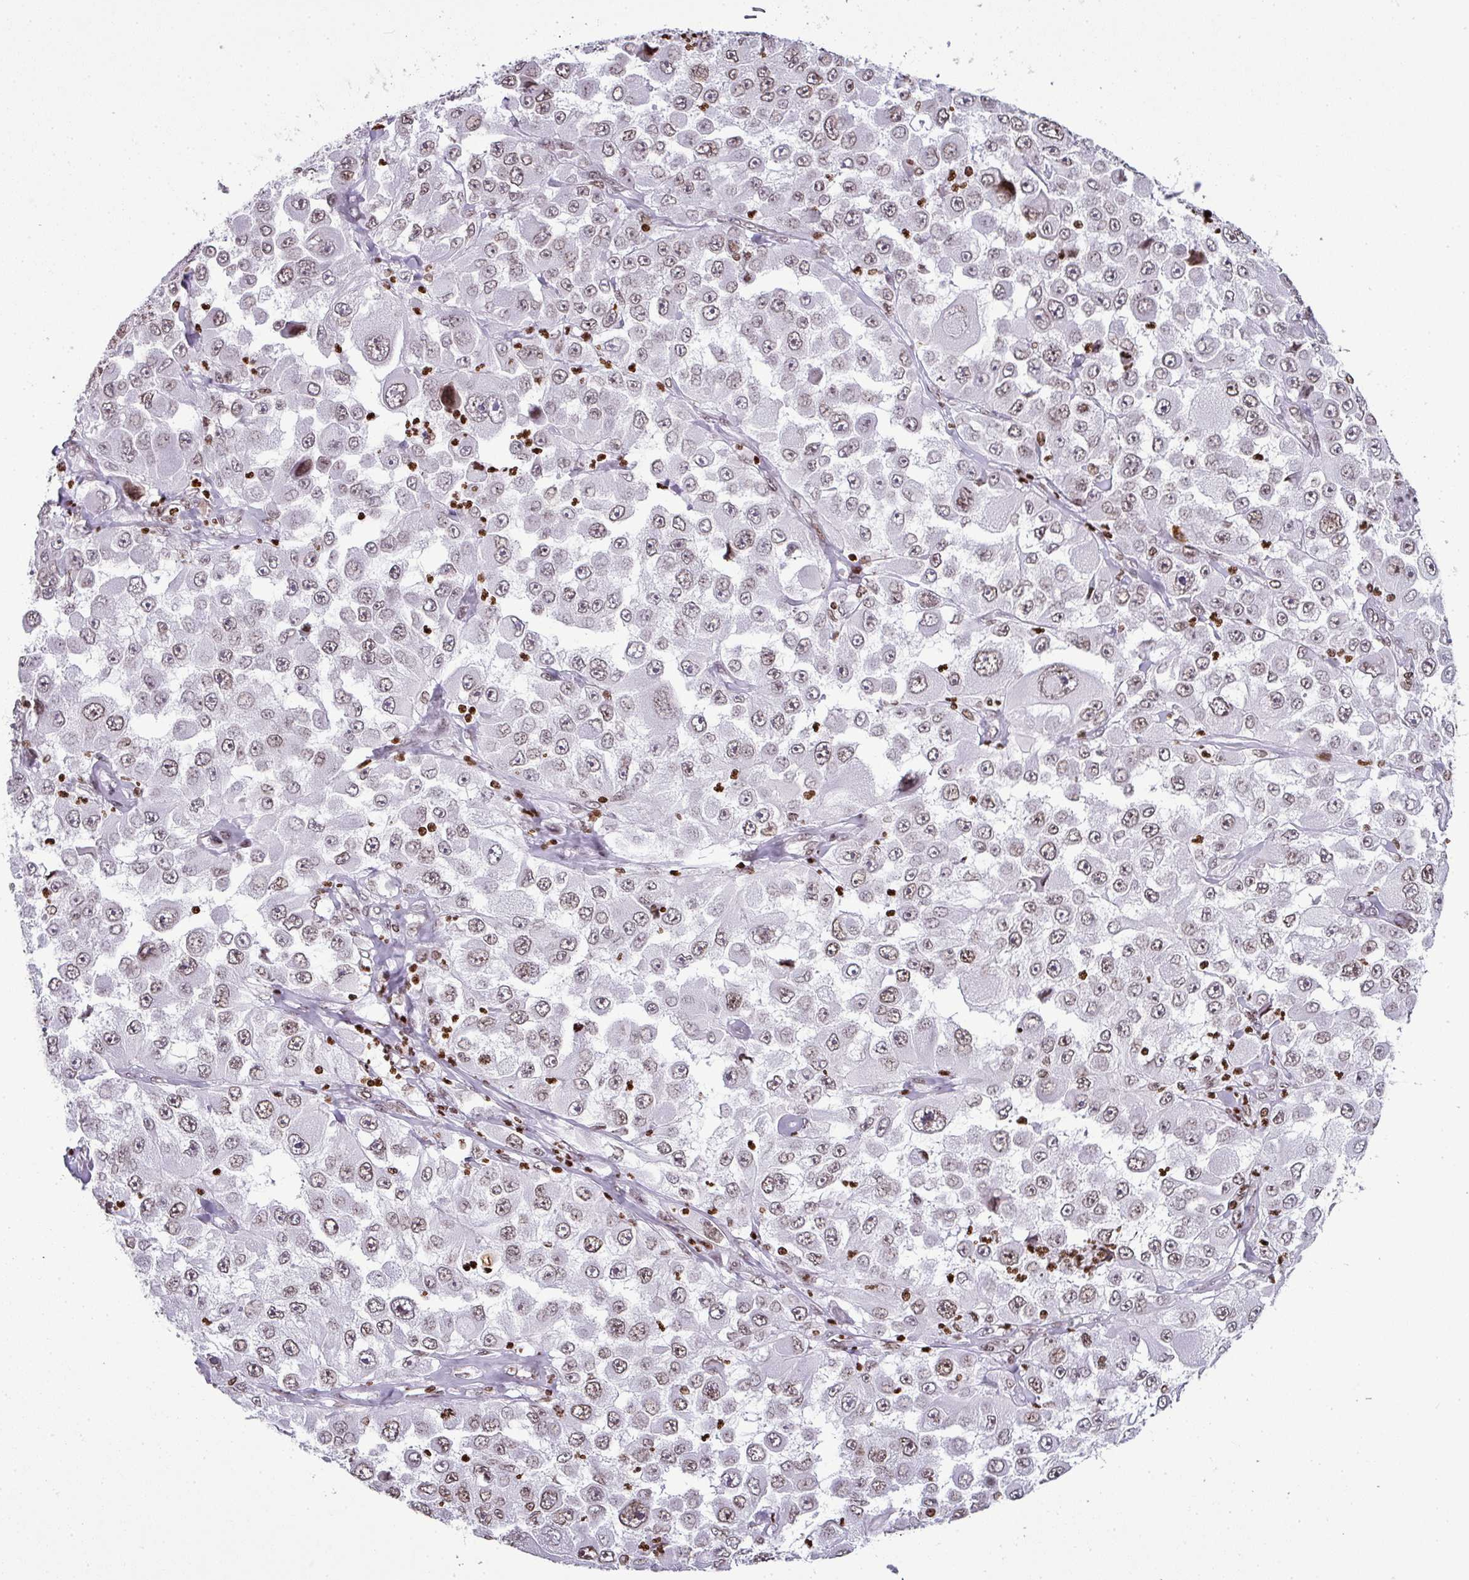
{"staining": {"intensity": "weak", "quantity": "25%-75%", "location": "nuclear"}, "tissue": "melanoma", "cell_type": "Tumor cells", "image_type": "cancer", "snomed": [{"axis": "morphology", "description": "Malignant melanoma, Metastatic site"}, {"axis": "topography", "description": "Lymph node"}], "caption": "Melanoma was stained to show a protein in brown. There is low levels of weak nuclear expression in about 25%-75% of tumor cells.", "gene": "RASL11A", "patient": {"sex": "male", "age": 62}}